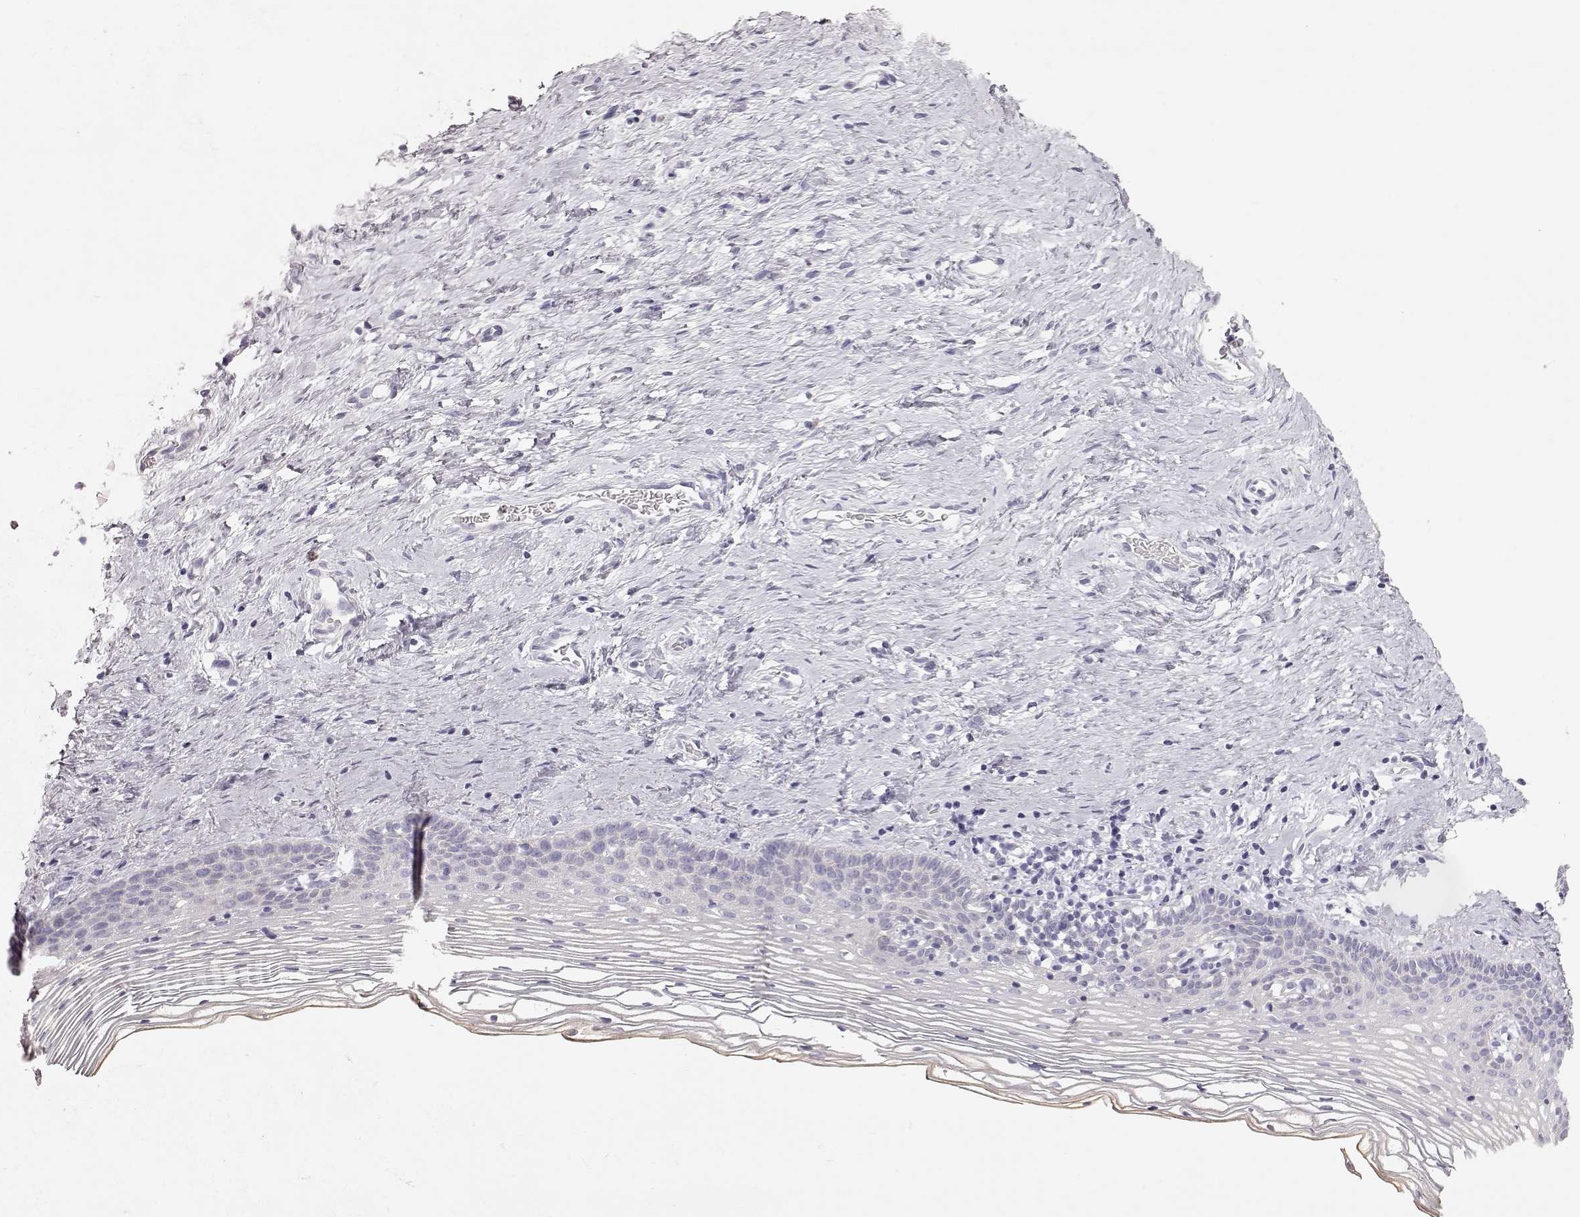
{"staining": {"intensity": "negative", "quantity": "none", "location": "none"}, "tissue": "cervix", "cell_type": "Glandular cells", "image_type": "normal", "snomed": [{"axis": "morphology", "description": "Normal tissue, NOS"}, {"axis": "topography", "description": "Cervix"}], "caption": "An image of human cervix is negative for staining in glandular cells. (Brightfield microscopy of DAB (3,3'-diaminobenzidine) IHC at high magnification).", "gene": "KRT31", "patient": {"sex": "female", "age": 39}}